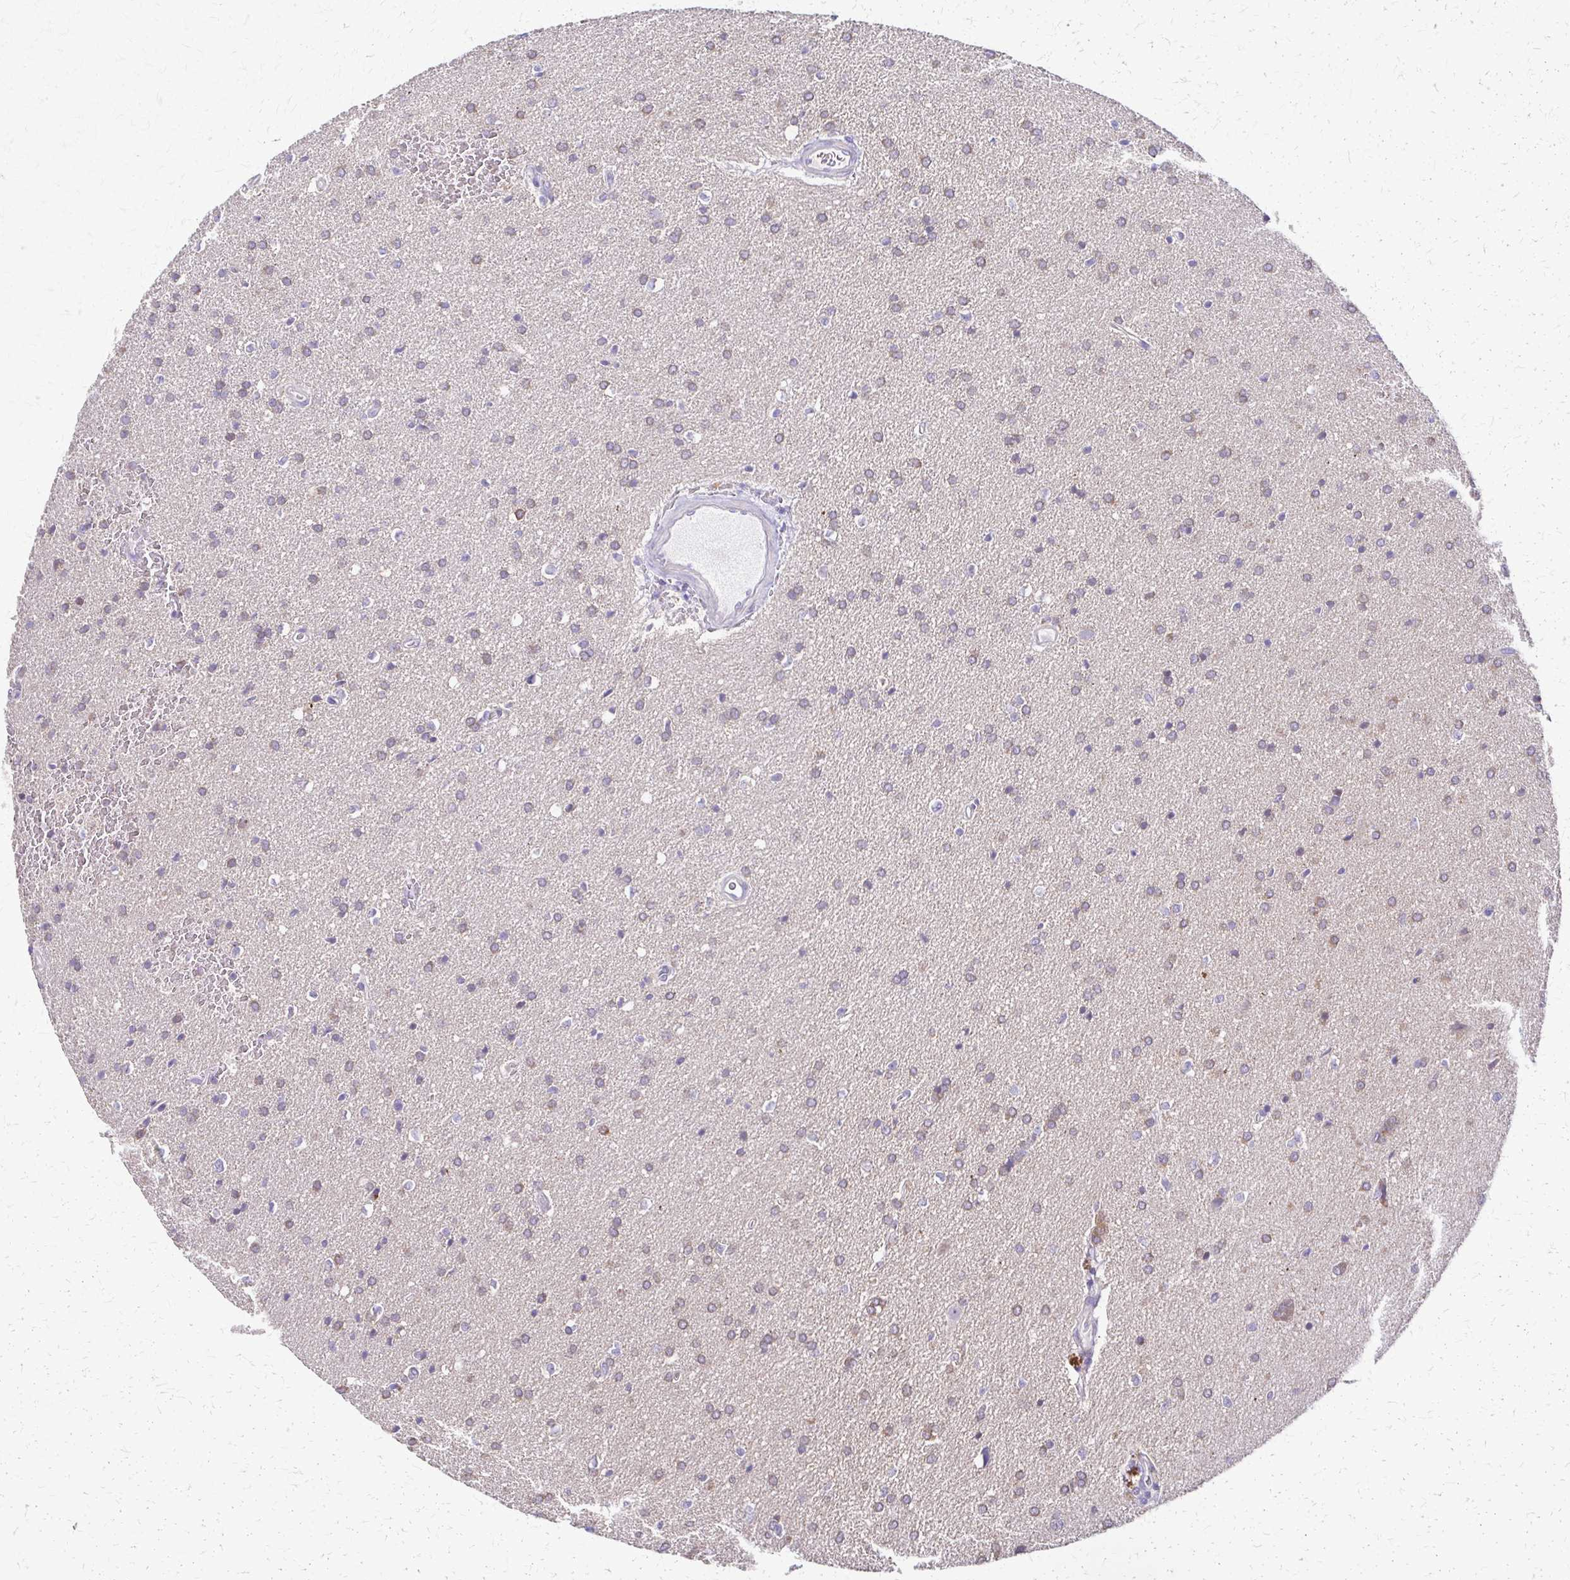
{"staining": {"intensity": "weak", "quantity": "<25%", "location": "cytoplasmic/membranous"}, "tissue": "glioma", "cell_type": "Tumor cells", "image_type": "cancer", "snomed": [{"axis": "morphology", "description": "Glioma, malignant, Low grade"}, {"axis": "topography", "description": "Brain"}], "caption": "Tumor cells are negative for protein expression in human glioma. (Brightfield microscopy of DAB (3,3'-diaminobenzidine) immunohistochemistry at high magnification).", "gene": "SAMD13", "patient": {"sex": "female", "age": 34}}